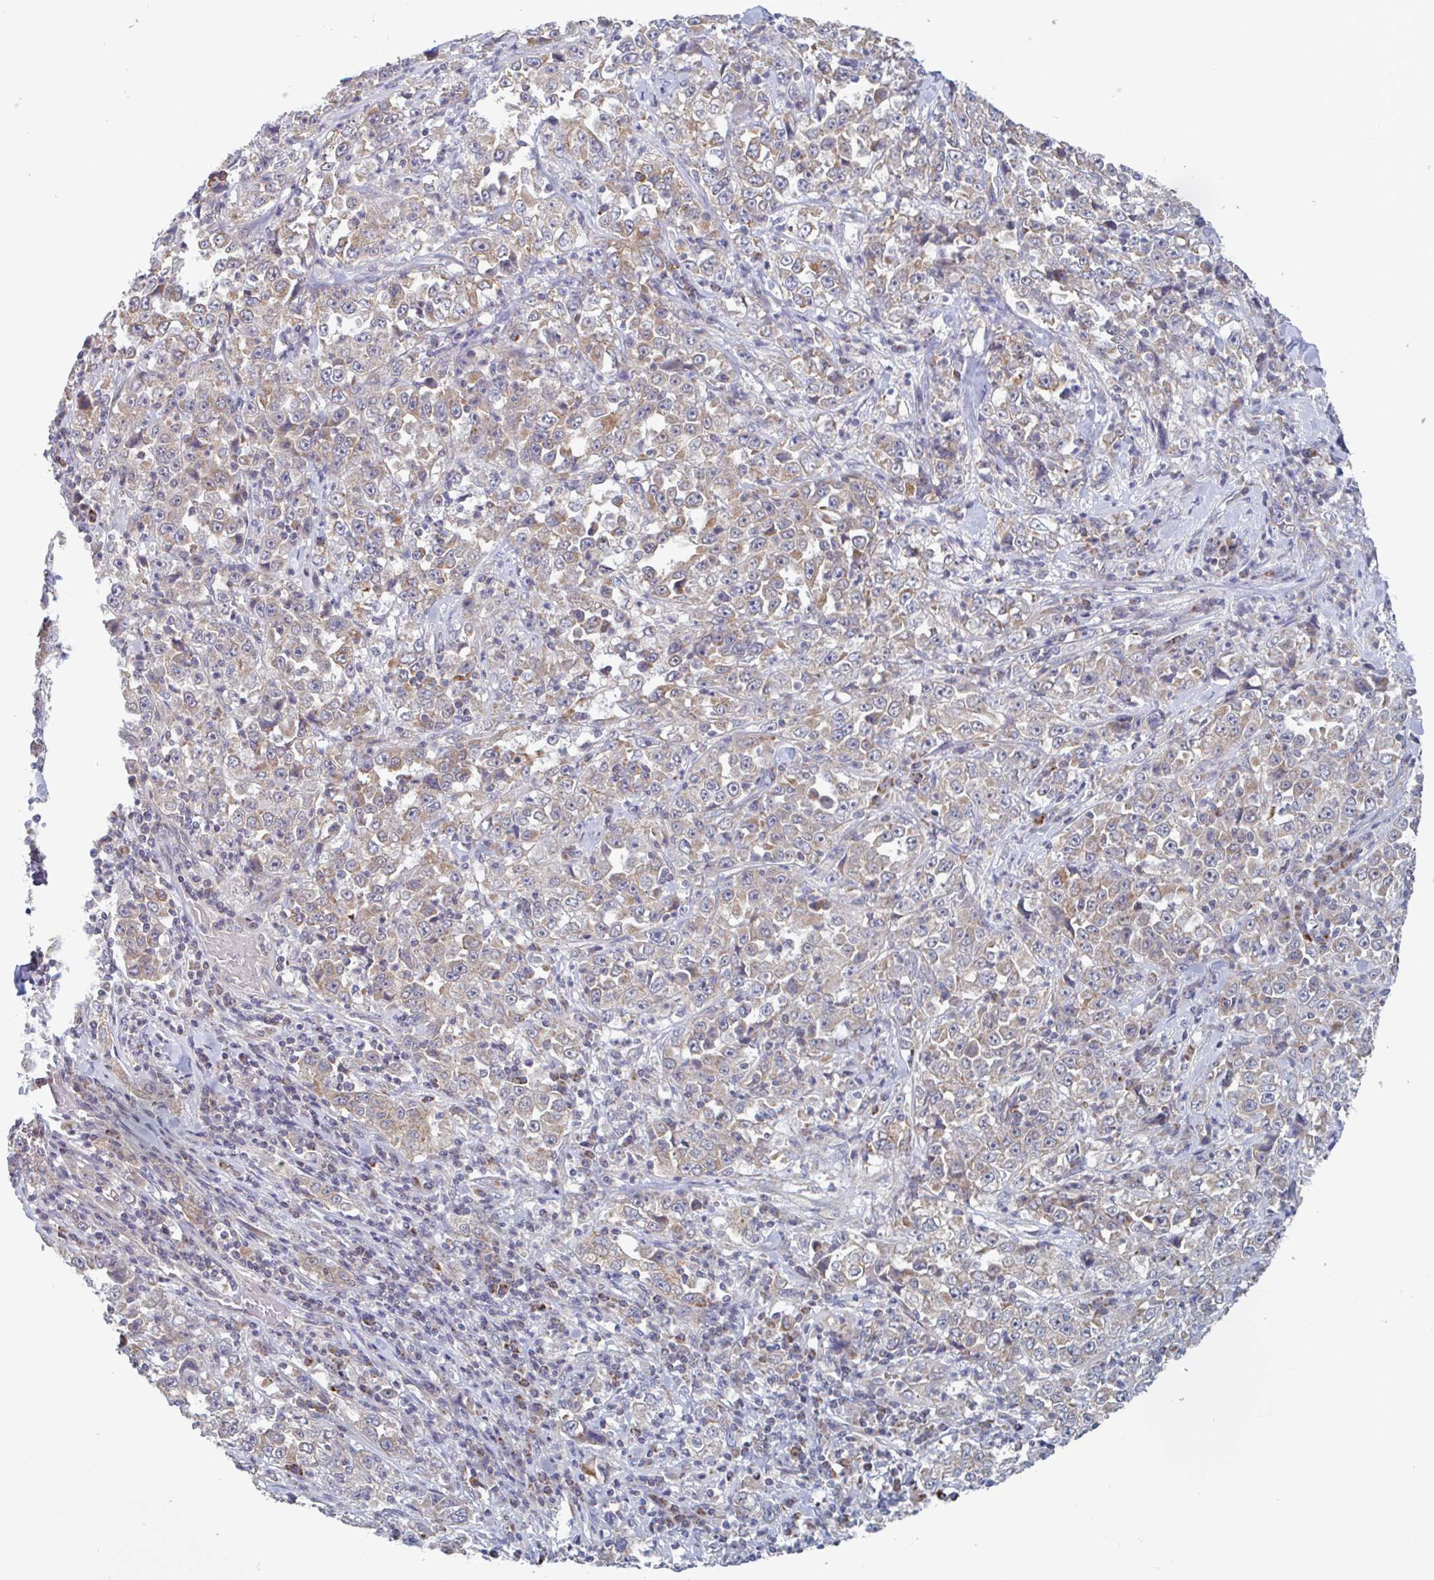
{"staining": {"intensity": "weak", "quantity": ">75%", "location": "cytoplasmic/membranous"}, "tissue": "stomach cancer", "cell_type": "Tumor cells", "image_type": "cancer", "snomed": [{"axis": "morphology", "description": "Normal tissue, NOS"}, {"axis": "morphology", "description": "Adenocarcinoma, NOS"}, {"axis": "topography", "description": "Stomach, upper"}, {"axis": "topography", "description": "Stomach"}], "caption": "Protein staining of adenocarcinoma (stomach) tissue shows weak cytoplasmic/membranous expression in approximately >75% of tumor cells. (Stains: DAB in brown, nuclei in blue, Microscopy: brightfield microscopy at high magnification).", "gene": "SURF1", "patient": {"sex": "male", "age": 59}}